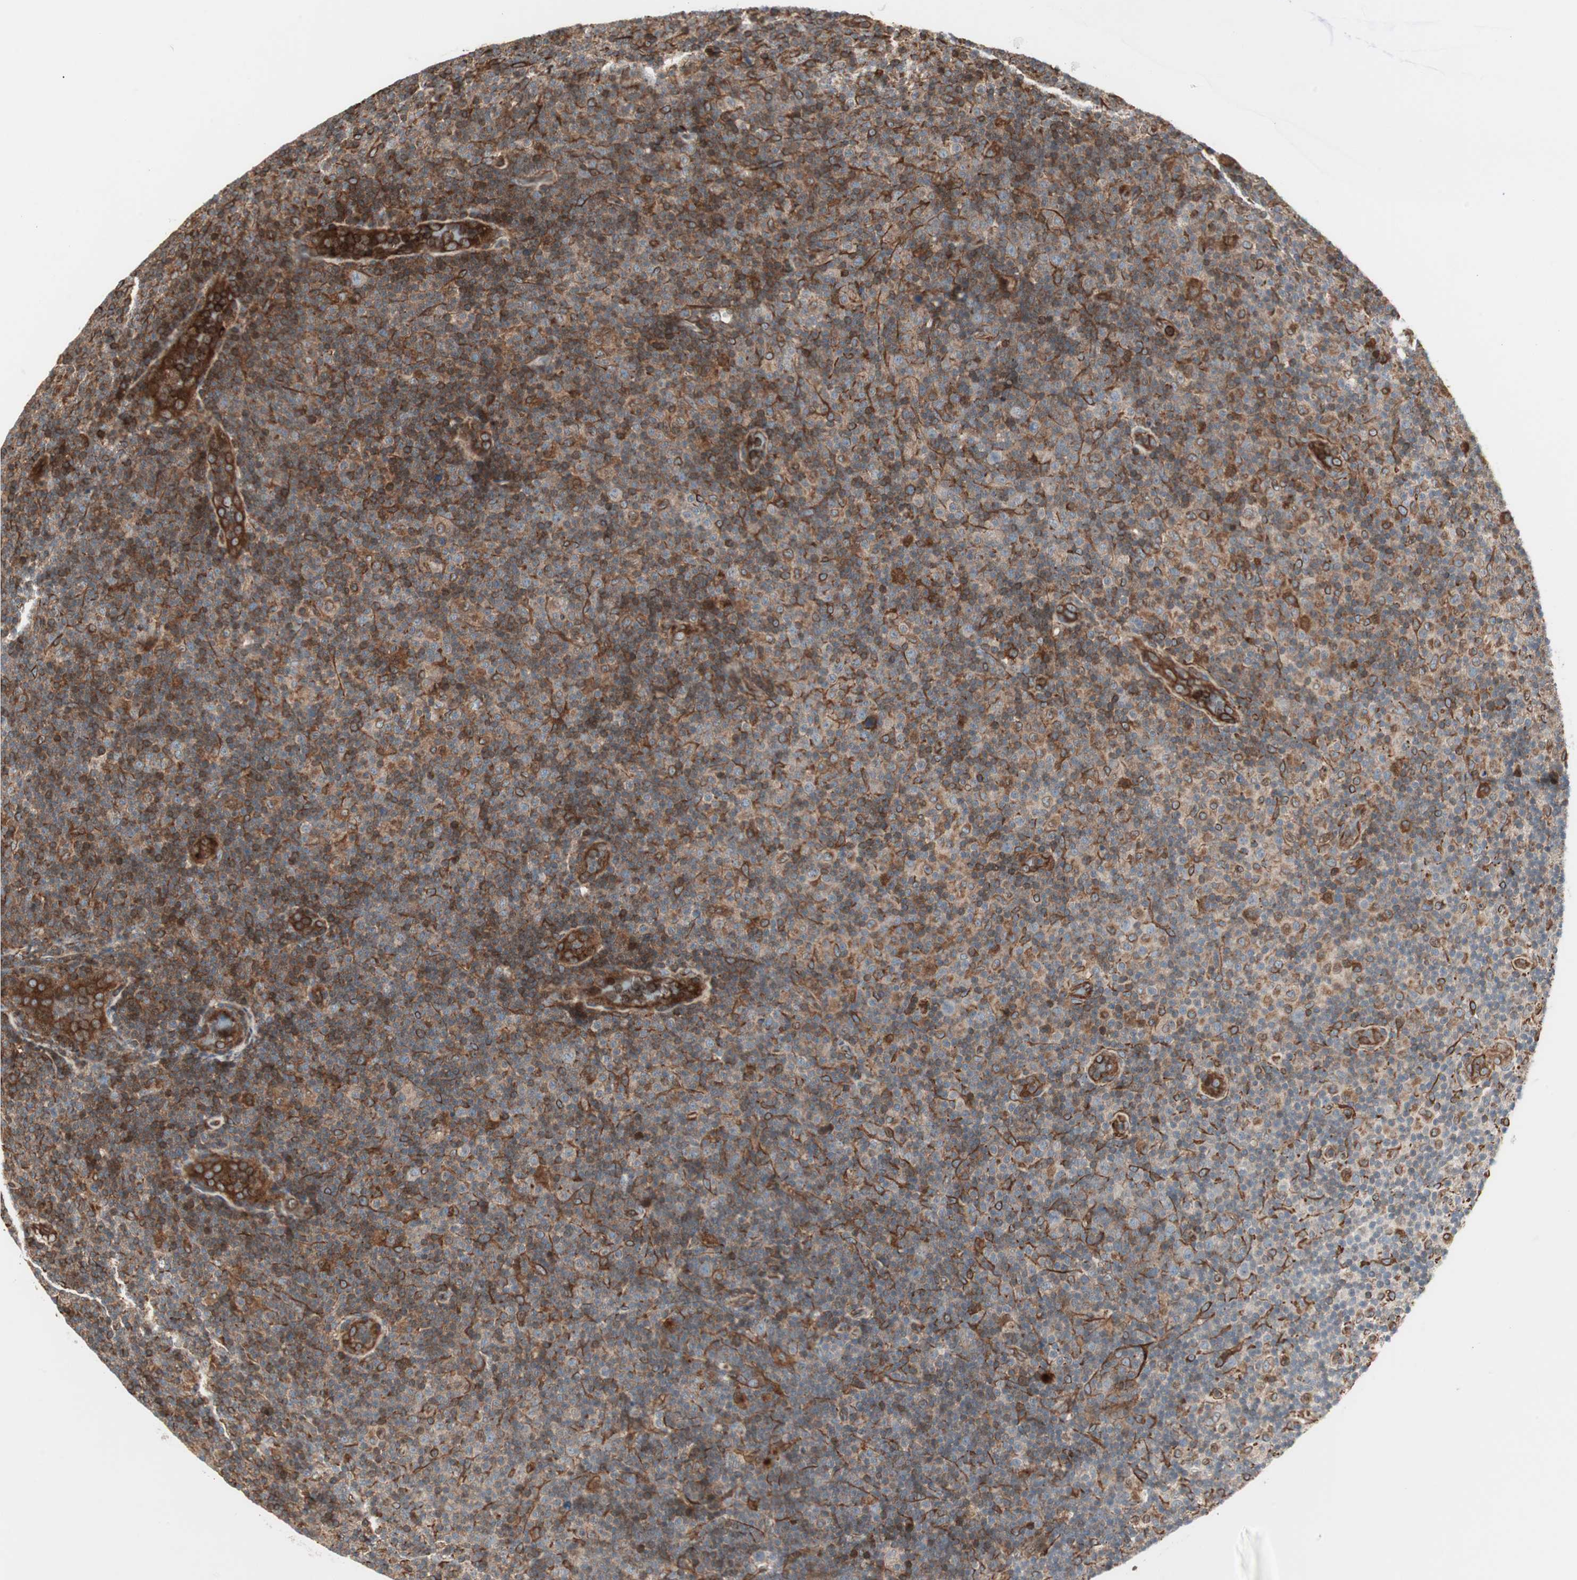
{"staining": {"intensity": "weak", "quantity": "<25%", "location": "cytoplasmic/membranous"}, "tissue": "lymphoma", "cell_type": "Tumor cells", "image_type": "cancer", "snomed": [{"axis": "morphology", "description": "Malignant lymphoma, non-Hodgkin's type, Low grade"}, {"axis": "topography", "description": "Lymph node"}], "caption": "Immunohistochemical staining of low-grade malignant lymphoma, non-Hodgkin's type displays no significant staining in tumor cells.", "gene": "MAD2L2", "patient": {"sex": "male", "age": 83}}